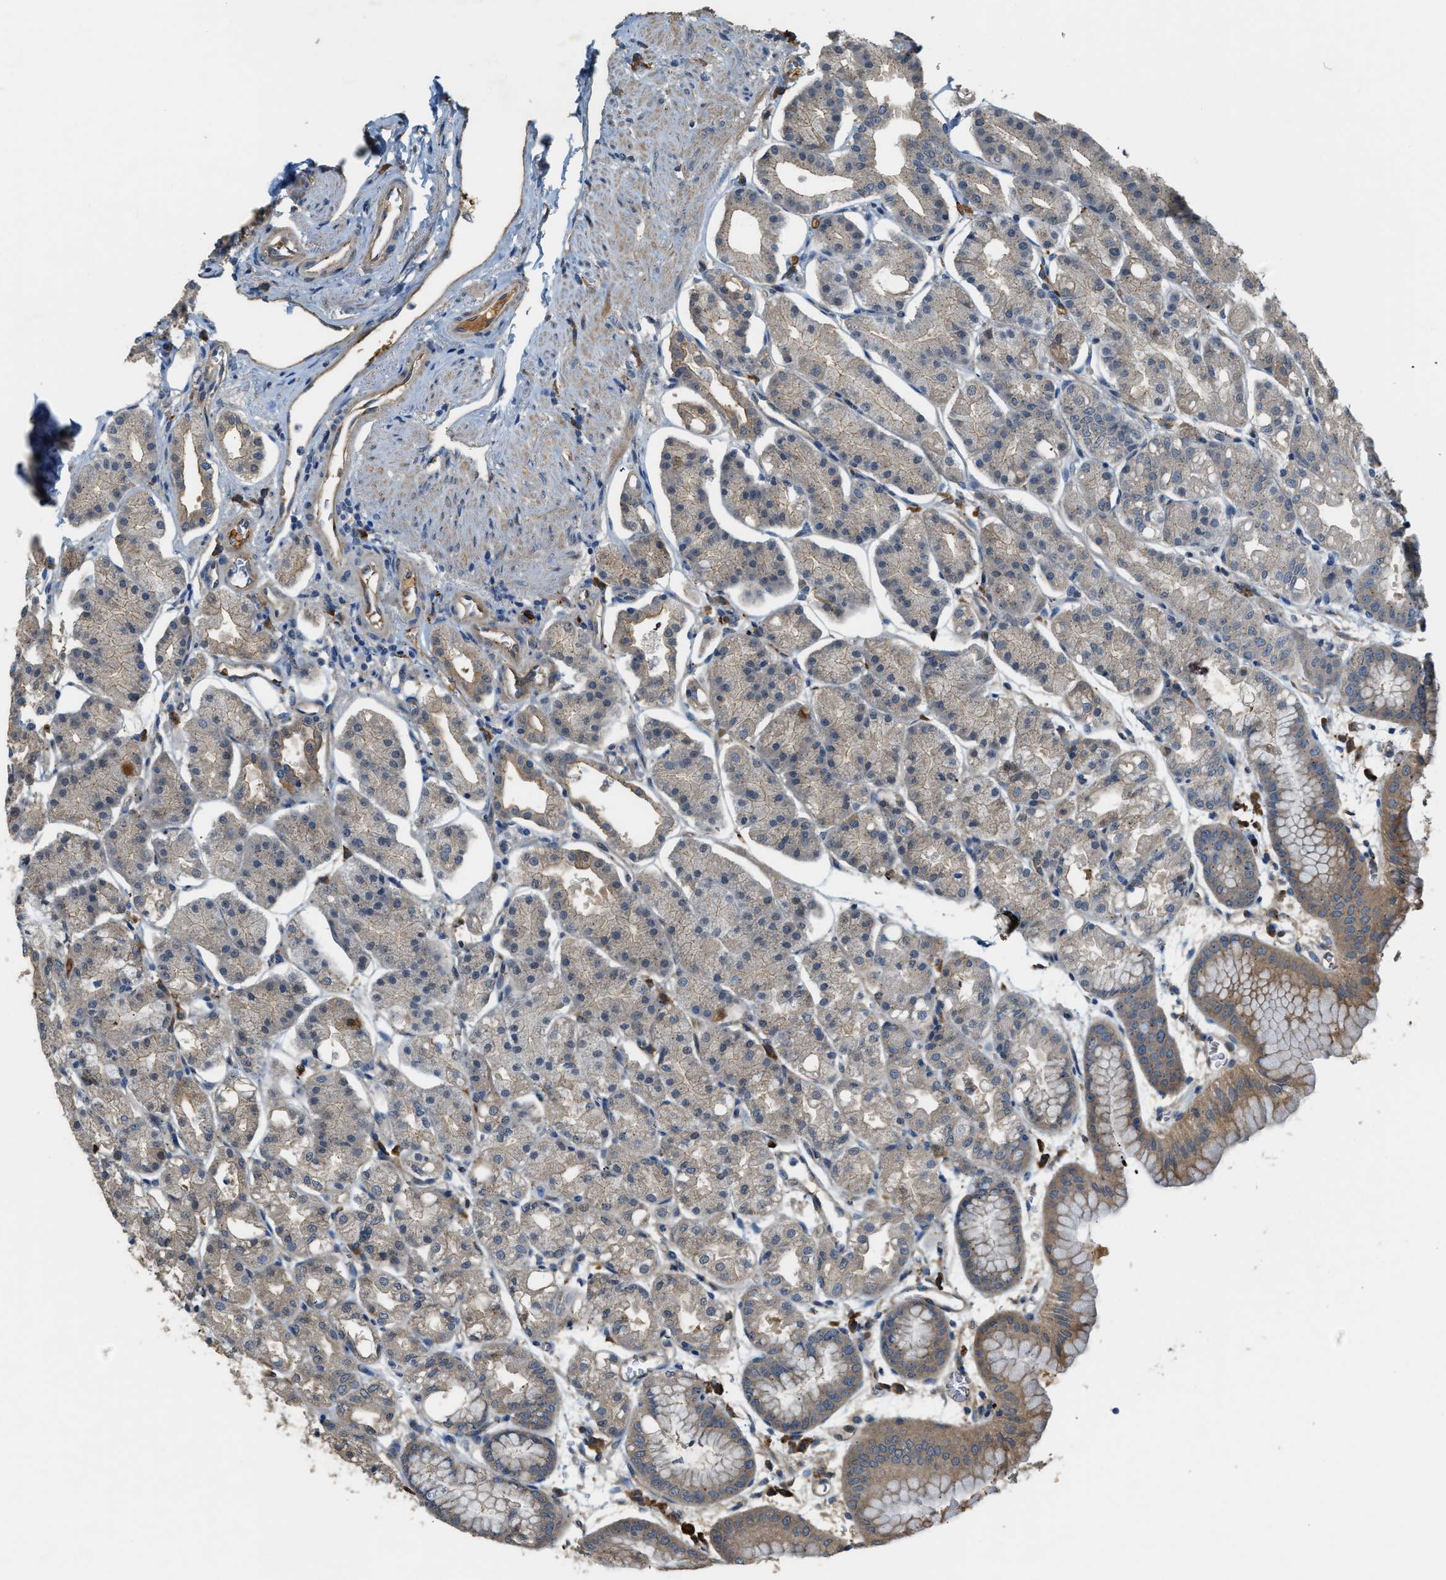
{"staining": {"intensity": "moderate", "quantity": "<25%", "location": "cytoplasmic/membranous"}, "tissue": "stomach", "cell_type": "Glandular cells", "image_type": "normal", "snomed": [{"axis": "morphology", "description": "Normal tissue, NOS"}, {"axis": "topography", "description": "Stomach, lower"}], "caption": "Moderate cytoplasmic/membranous protein staining is appreciated in approximately <25% of glandular cells in stomach. The staining is performed using DAB (3,3'-diaminobenzidine) brown chromogen to label protein expression. The nuclei are counter-stained blue using hematoxylin.", "gene": "CFLAR", "patient": {"sex": "male", "age": 71}}